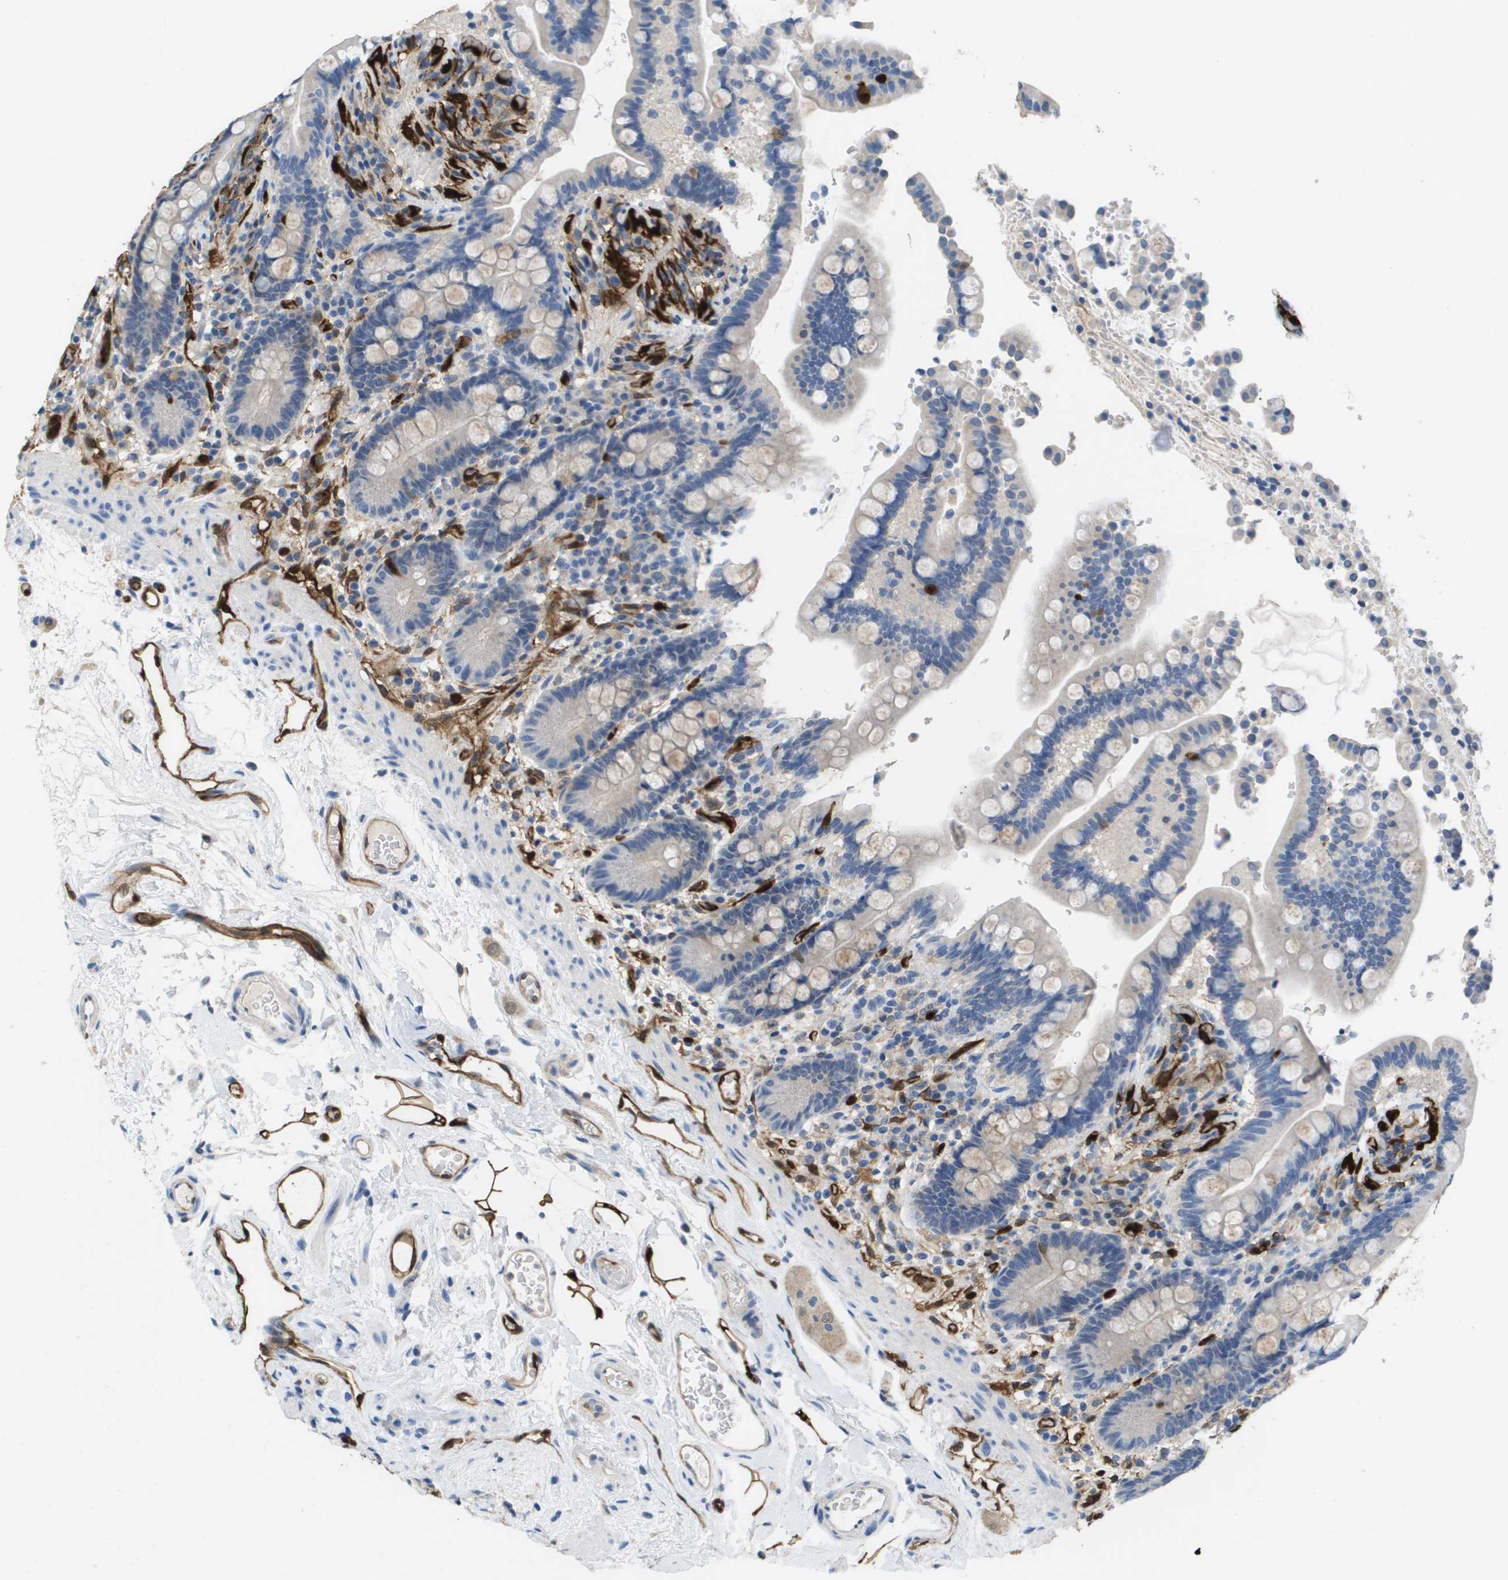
{"staining": {"intensity": "strong", "quantity": ">75%", "location": "cytoplasmic/membranous,nuclear"}, "tissue": "colon", "cell_type": "Endothelial cells", "image_type": "normal", "snomed": [{"axis": "morphology", "description": "Normal tissue, NOS"}, {"axis": "topography", "description": "Colon"}], "caption": "Strong cytoplasmic/membranous,nuclear expression is present in approximately >75% of endothelial cells in benign colon. Nuclei are stained in blue.", "gene": "FABP5", "patient": {"sex": "male", "age": 73}}